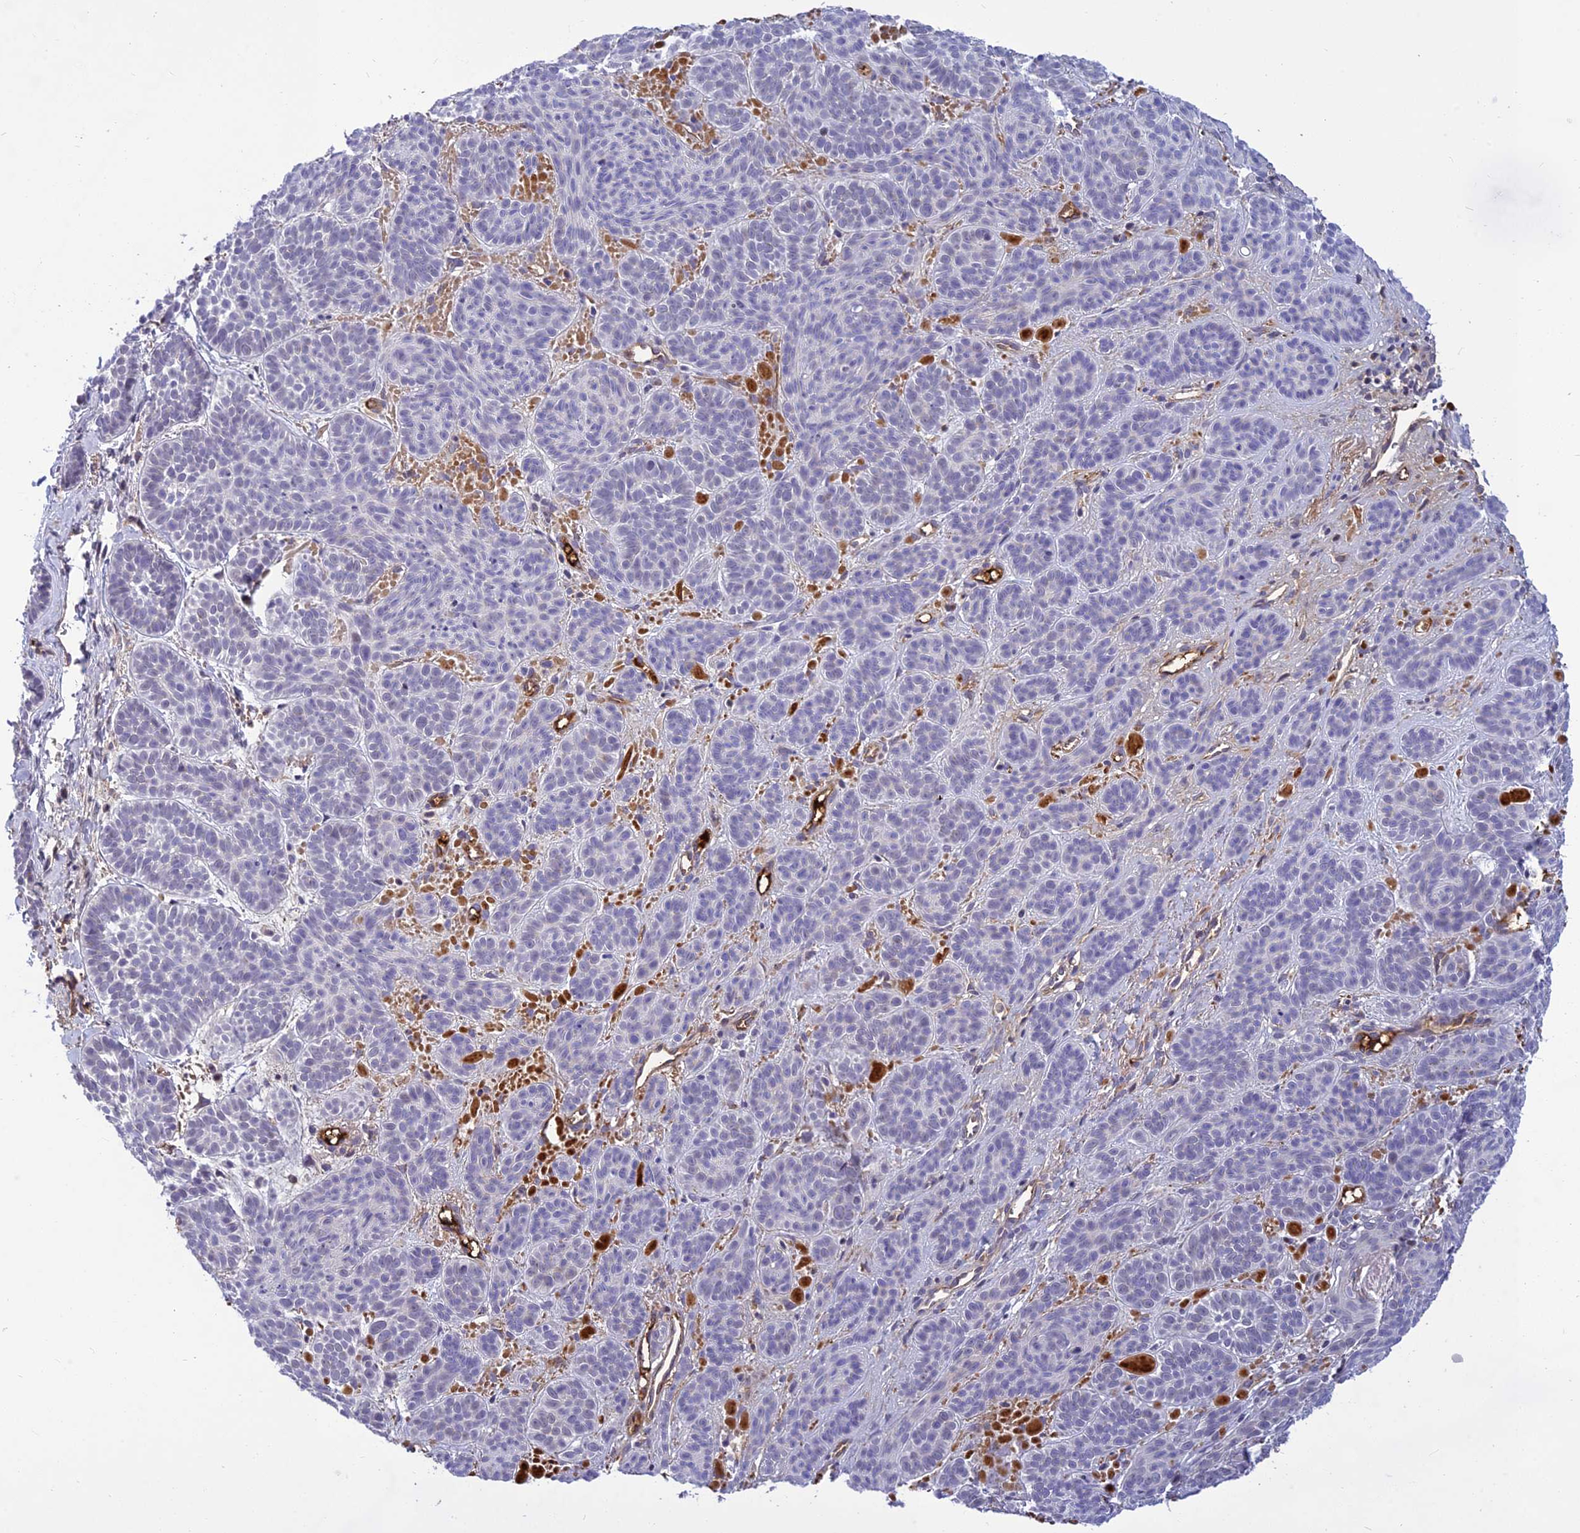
{"staining": {"intensity": "negative", "quantity": "none", "location": "none"}, "tissue": "skin cancer", "cell_type": "Tumor cells", "image_type": "cancer", "snomed": [{"axis": "morphology", "description": "Basal cell carcinoma"}, {"axis": "topography", "description": "Skin"}], "caption": "This is an immunohistochemistry micrograph of skin basal cell carcinoma. There is no staining in tumor cells.", "gene": "CLEC11A", "patient": {"sex": "male", "age": 85}}